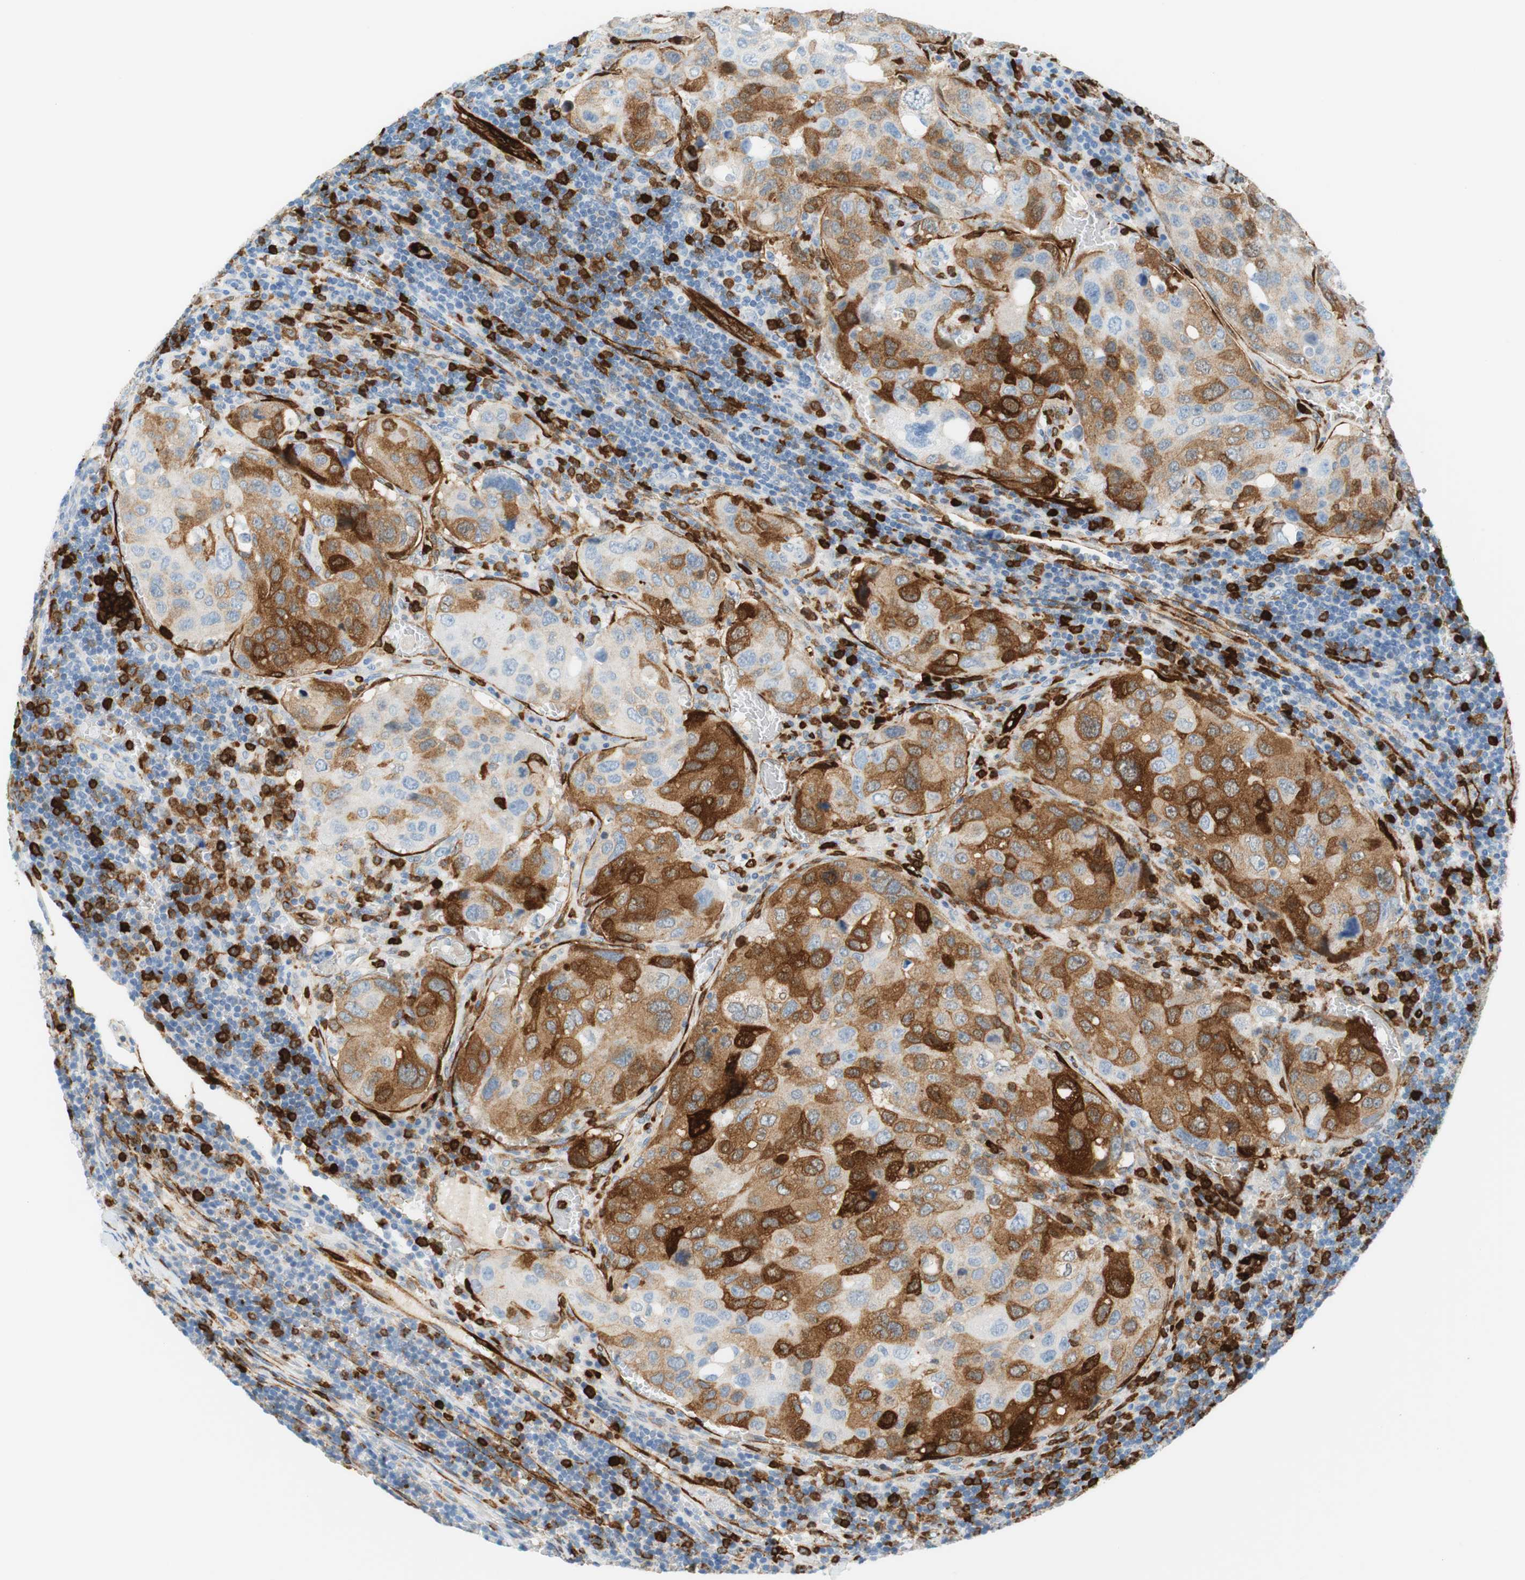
{"staining": {"intensity": "strong", "quantity": "<25%", "location": "cytoplasmic/membranous"}, "tissue": "urothelial cancer", "cell_type": "Tumor cells", "image_type": "cancer", "snomed": [{"axis": "morphology", "description": "Urothelial carcinoma, High grade"}, {"axis": "topography", "description": "Lymph node"}, {"axis": "topography", "description": "Urinary bladder"}], "caption": "Immunohistochemistry (IHC) image of neoplastic tissue: high-grade urothelial carcinoma stained using IHC shows medium levels of strong protein expression localized specifically in the cytoplasmic/membranous of tumor cells, appearing as a cytoplasmic/membranous brown color.", "gene": "STMN1", "patient": {"sex": "male", "age": 51}}